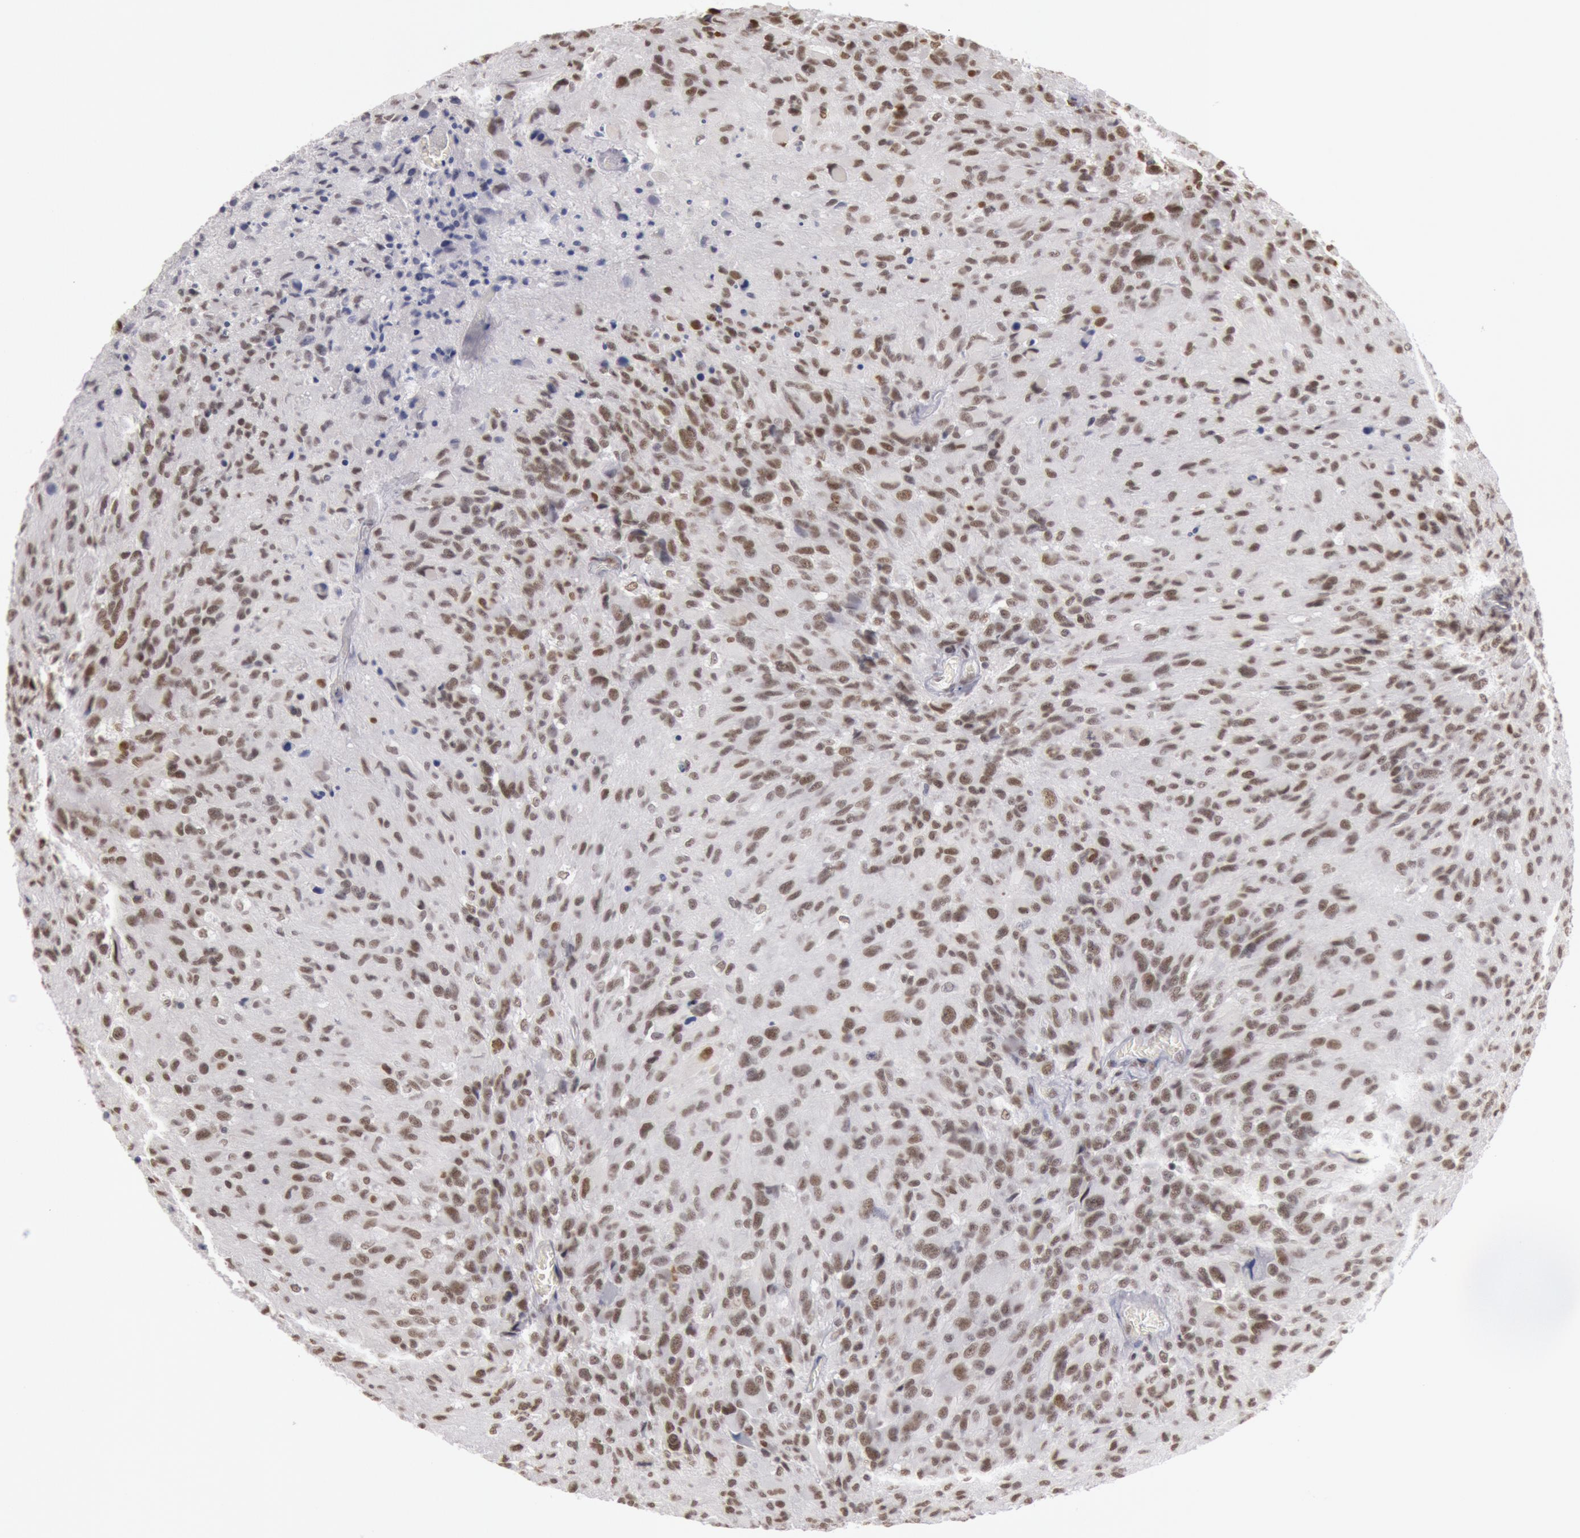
{"staining": {"intensity": "strong", "quantity": ">75%", "location": "nuclear"}, "tissue": "glioma", "cell_type": "Tumor cells", "image_type": "cancer", "snomed": [{"axis": "morphology", "description": "Glioma, malignant, High grade"}, {"axis": "topography", "description": "Brain"}], "caption": "This histopathology image displays immunohistochemistry (IHC) staining of glioma, with high strong nuclear staining in approximately >75% of tumor cells.", "gene": "ESS2", "patient": {"sex": "male", "age": 69}}